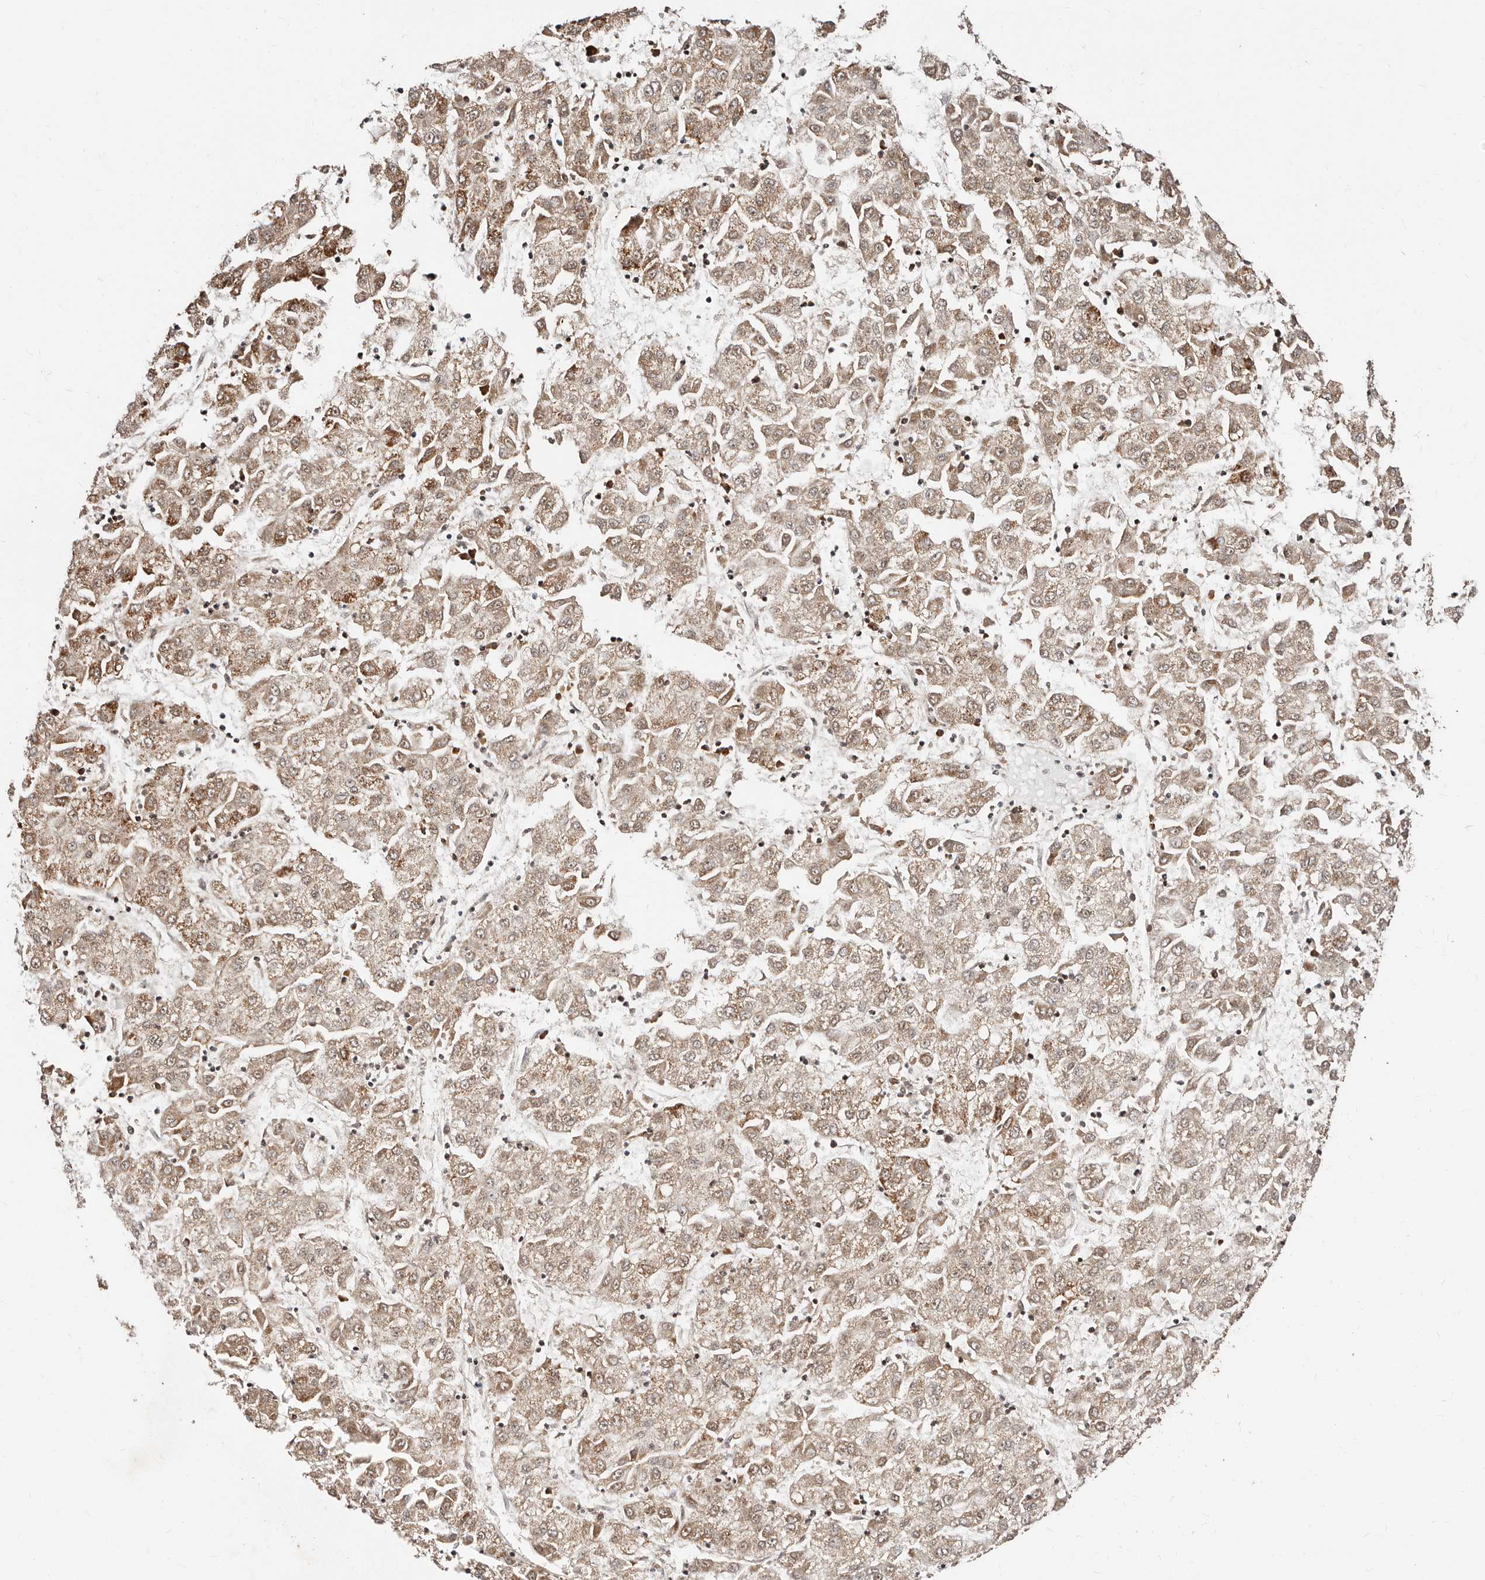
{"staining": {"intensity": "moderate", "quantity": ">75%", "location": "cytoplasmic/membranous"}, "tissue": "liver cancer", "cell_type": "Tumor cells", "image_type": "cancer", "snomed": [{"axis": "morphology", "description": "Carcinoma, Hepatocellular, NOS"}, {"axis": "topography", "description": "Liver"}], "caption": "IHC of liver hepatocellular carcinoma demonstrates medium levels of moderate cytoplasmic/membranous expression in about >75% of tumor cells. Nuclei are stained in blue.", "gene": "APOL6", "patient": {"sex": "male", "age": 72}}